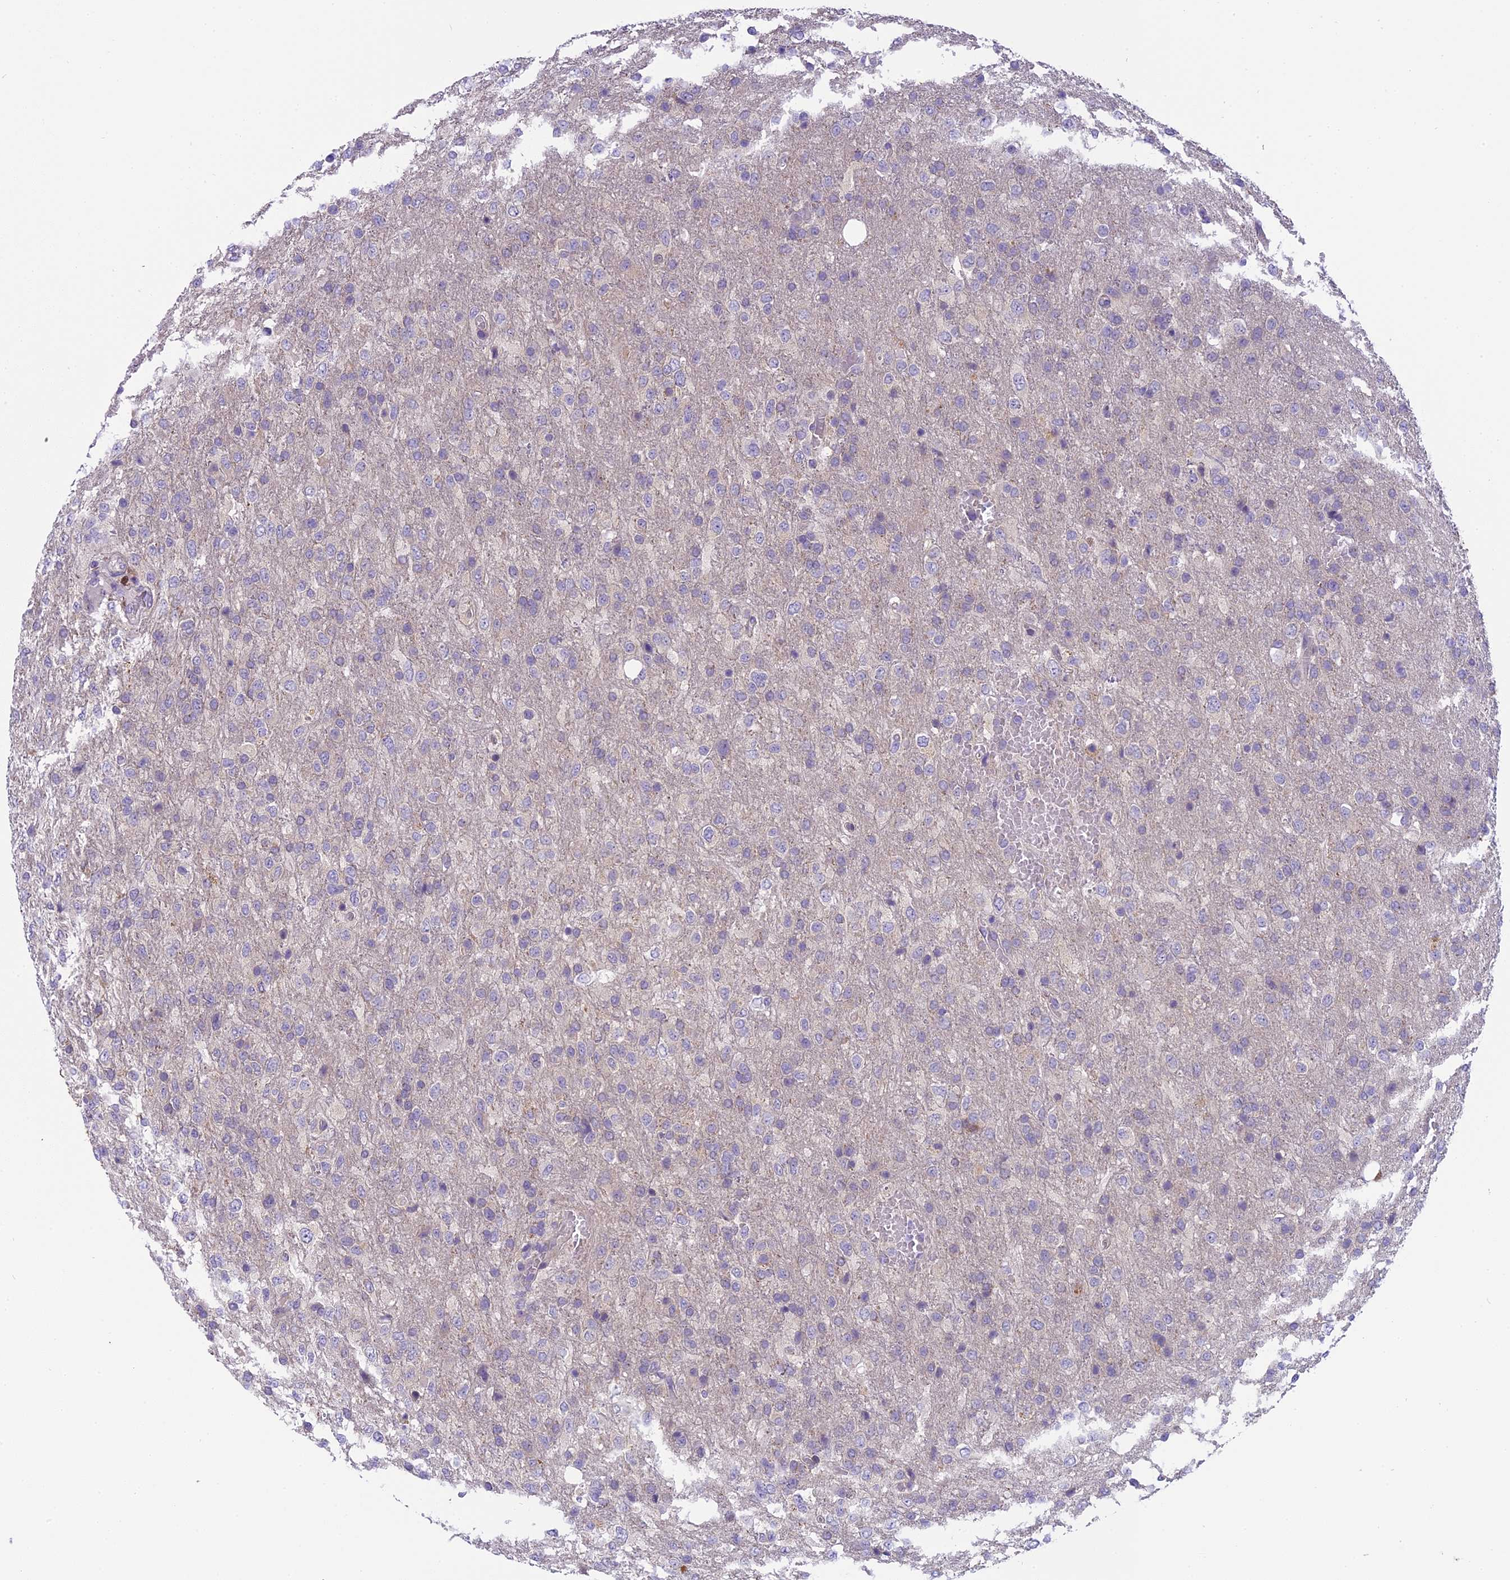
{"staining": {"intensity": "negative", "quantity": "none", "location": "none"}, "tissue": "glioma", "cell_type": "Tumor cells", "image_type": "cancer", "snomed": [{"axis": "morphology", "description": "Glioma, malignant, High grade"}, {"axis": "topography", "description": "Brain"}], "caption": "IHC image of high-grade glioma (malignant) stained for a protein (brown), which reveals no expression in tumor cells. (Immunohistochemistry (ihc), brightfield microscopy, high magnification).", "gene": "ARHGEF37", "patient": {"sex": "female", "age": 74}}